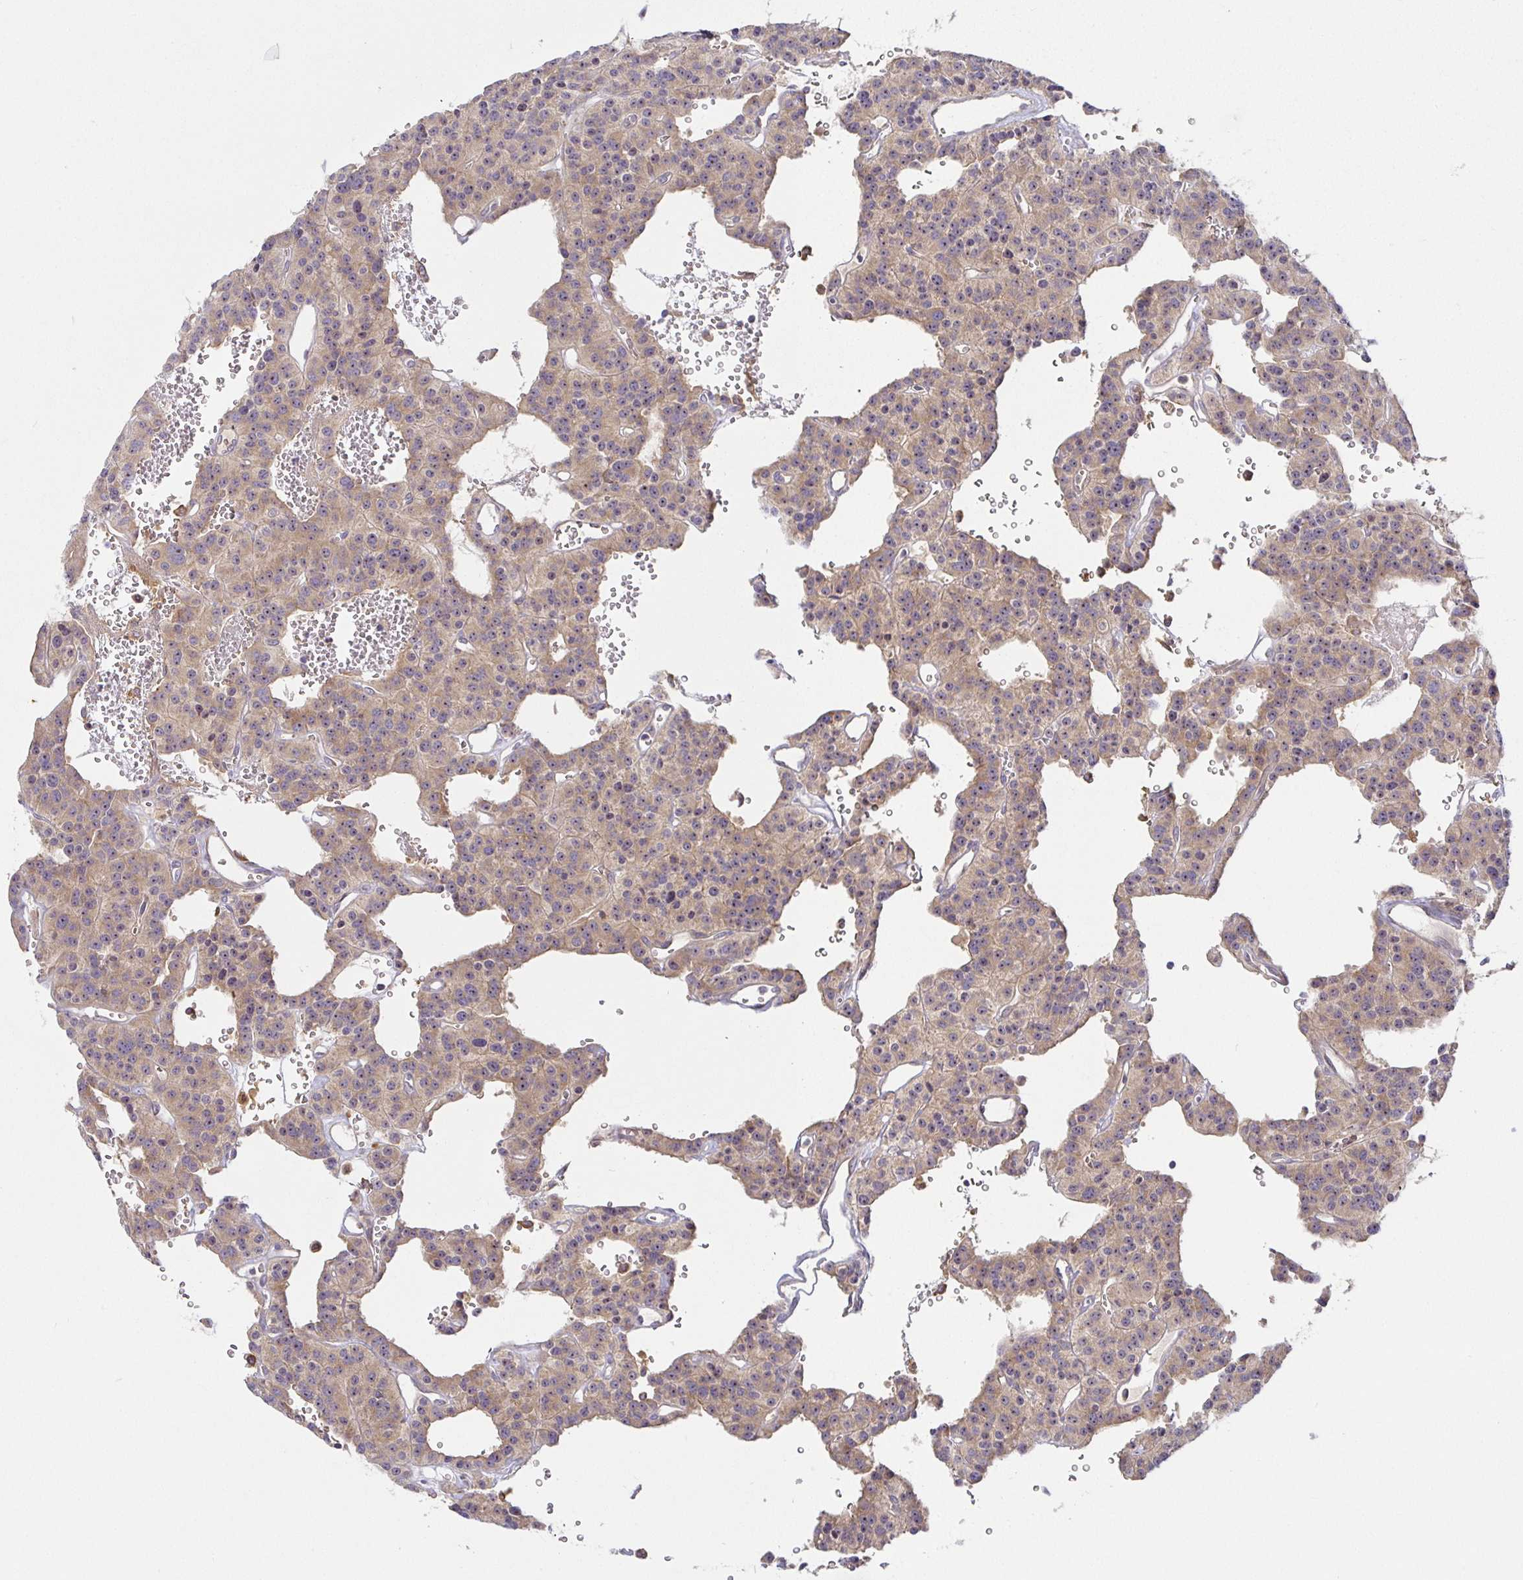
{"staining": {"intensity": "weak", "quantity": "25%-75%", "location": "cytoplasmic/membranous"}, "tissue": "carcinoid", "cell_type": "Tumor cells", "image_type": "cancer", "snomed": [{"axis": "morphology", "description": "Carcinoid, malignant, NOS"}, {"axis": "topography", "description": "Lung"}], "caption": "Weak cytoplasmic/membranous expression for a protein is appreciated in about 25%-75% of tumor cells of malignant carcinoid using immunohistochemistry.", "gene": "SNX8", "patient": {"sex": "female", "age": 71}}